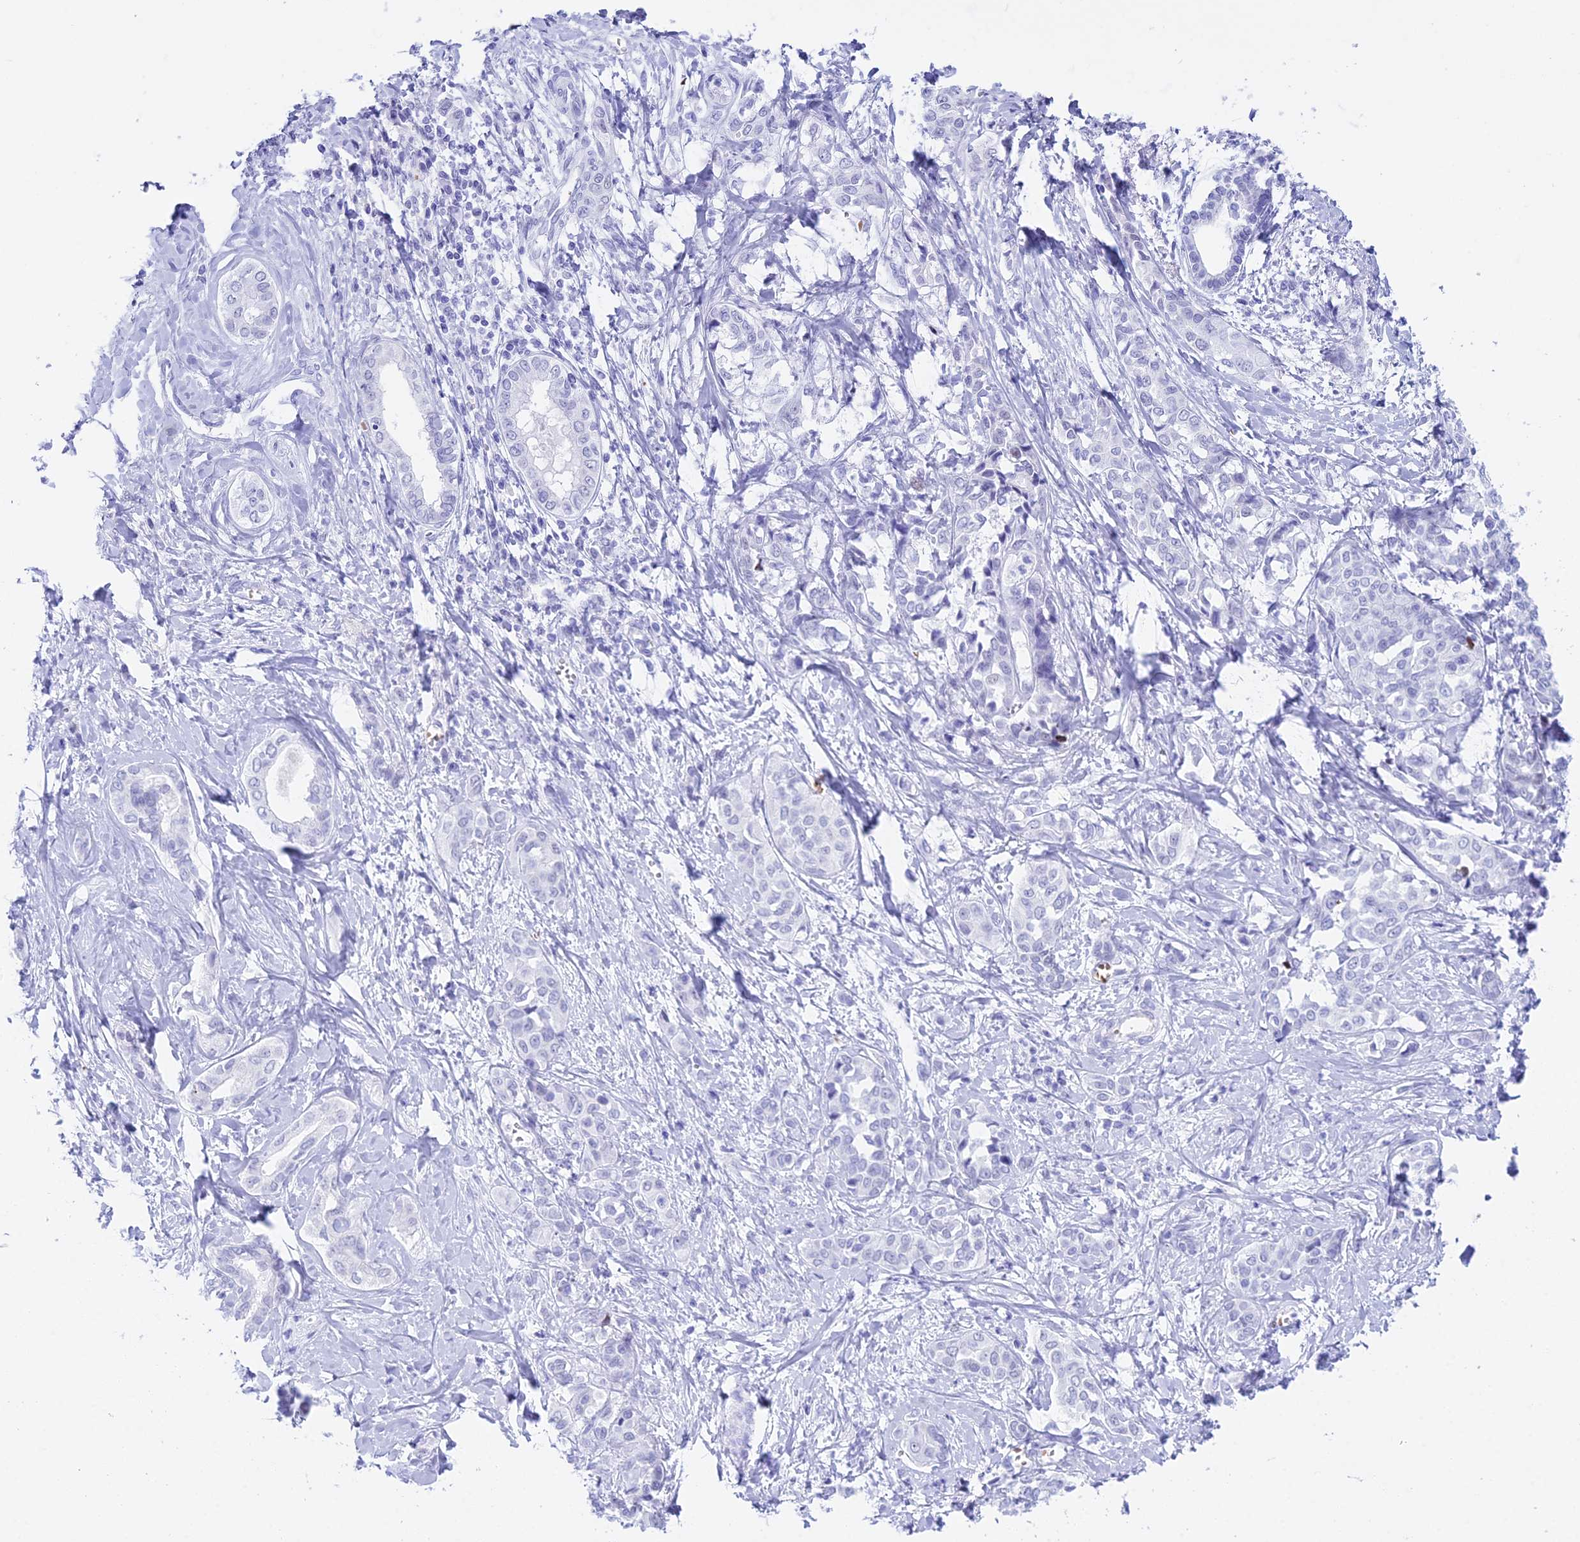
{"staining": {"intensity": "negative", "quantity": "none", "location": "none"}, "tissue": "liver cancer", "cell_type": "Tumor cells", "image_type": "cancer", "snomed": [{"axis": "morphology", "description": "Cholangiocarcinoma"}, {"axis": "topography", "description": "Liver"}], "caption": "This is an immunohistochemistry photomicrograph of human cholangiocarcinoma (liver). There is no expression in tumor cells.", "gene": "RNPS1", "patient": {"sex": "female", "age": 77}}